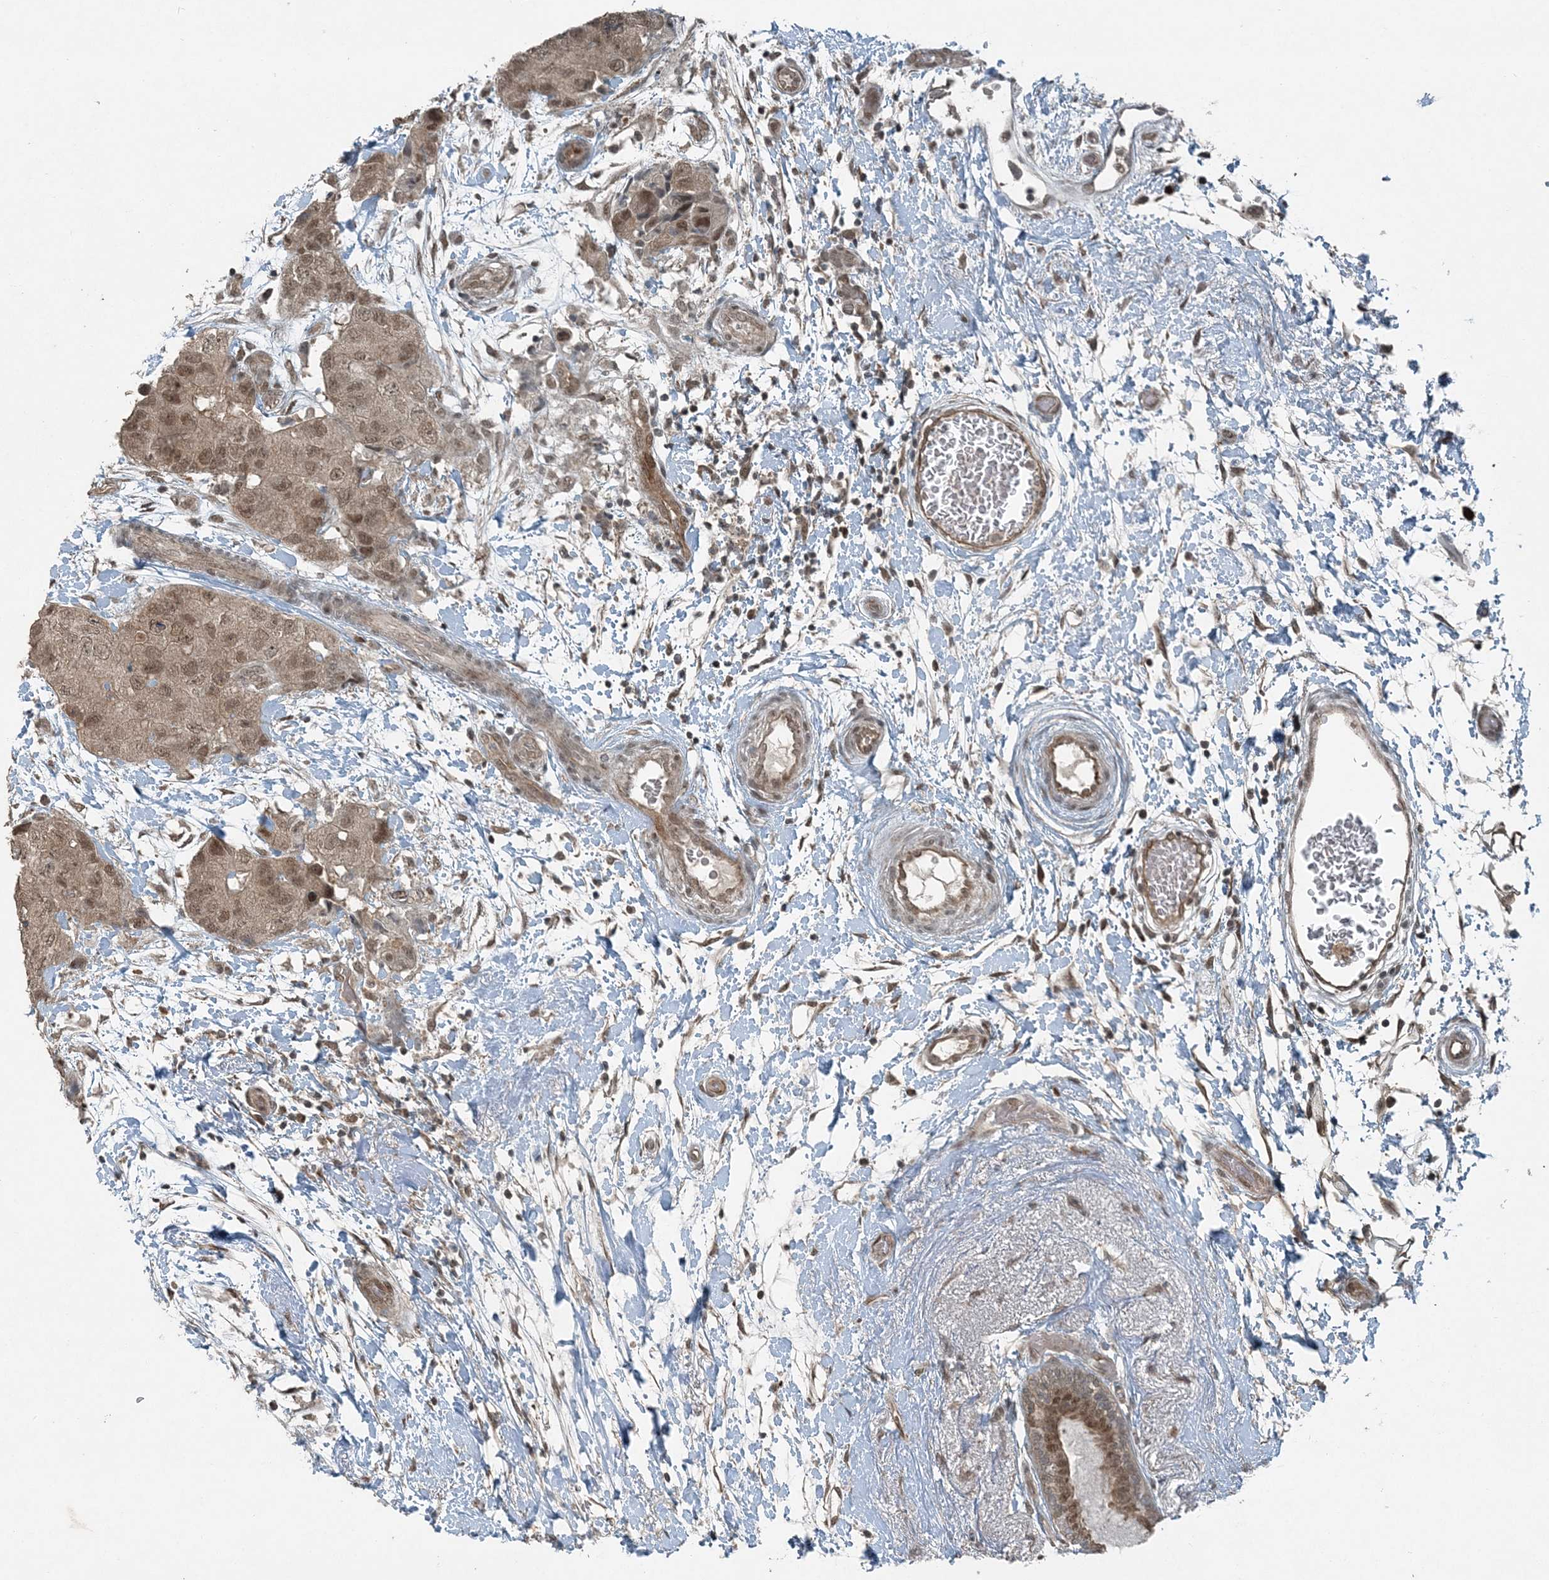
{"staining": {"intensity": "moderate", "quantity": ">75%", "location": "nuclear"}, "tissue": "breast cancer", "cell_type": "Tumor cells", "image_type": "cancer", "snomed": [{"axis": "morphology", "description": "Duct carcinoma"}, {"axis": "topography", "description": "Breast"}], "caption": "A brown stain shows moderate nuclear positivity of a protein in human breast cancer (invasive ductal carcinoma) tumor cells.", "gene": "COPS7B", "patient": {"sex": "female", "age": 62}}